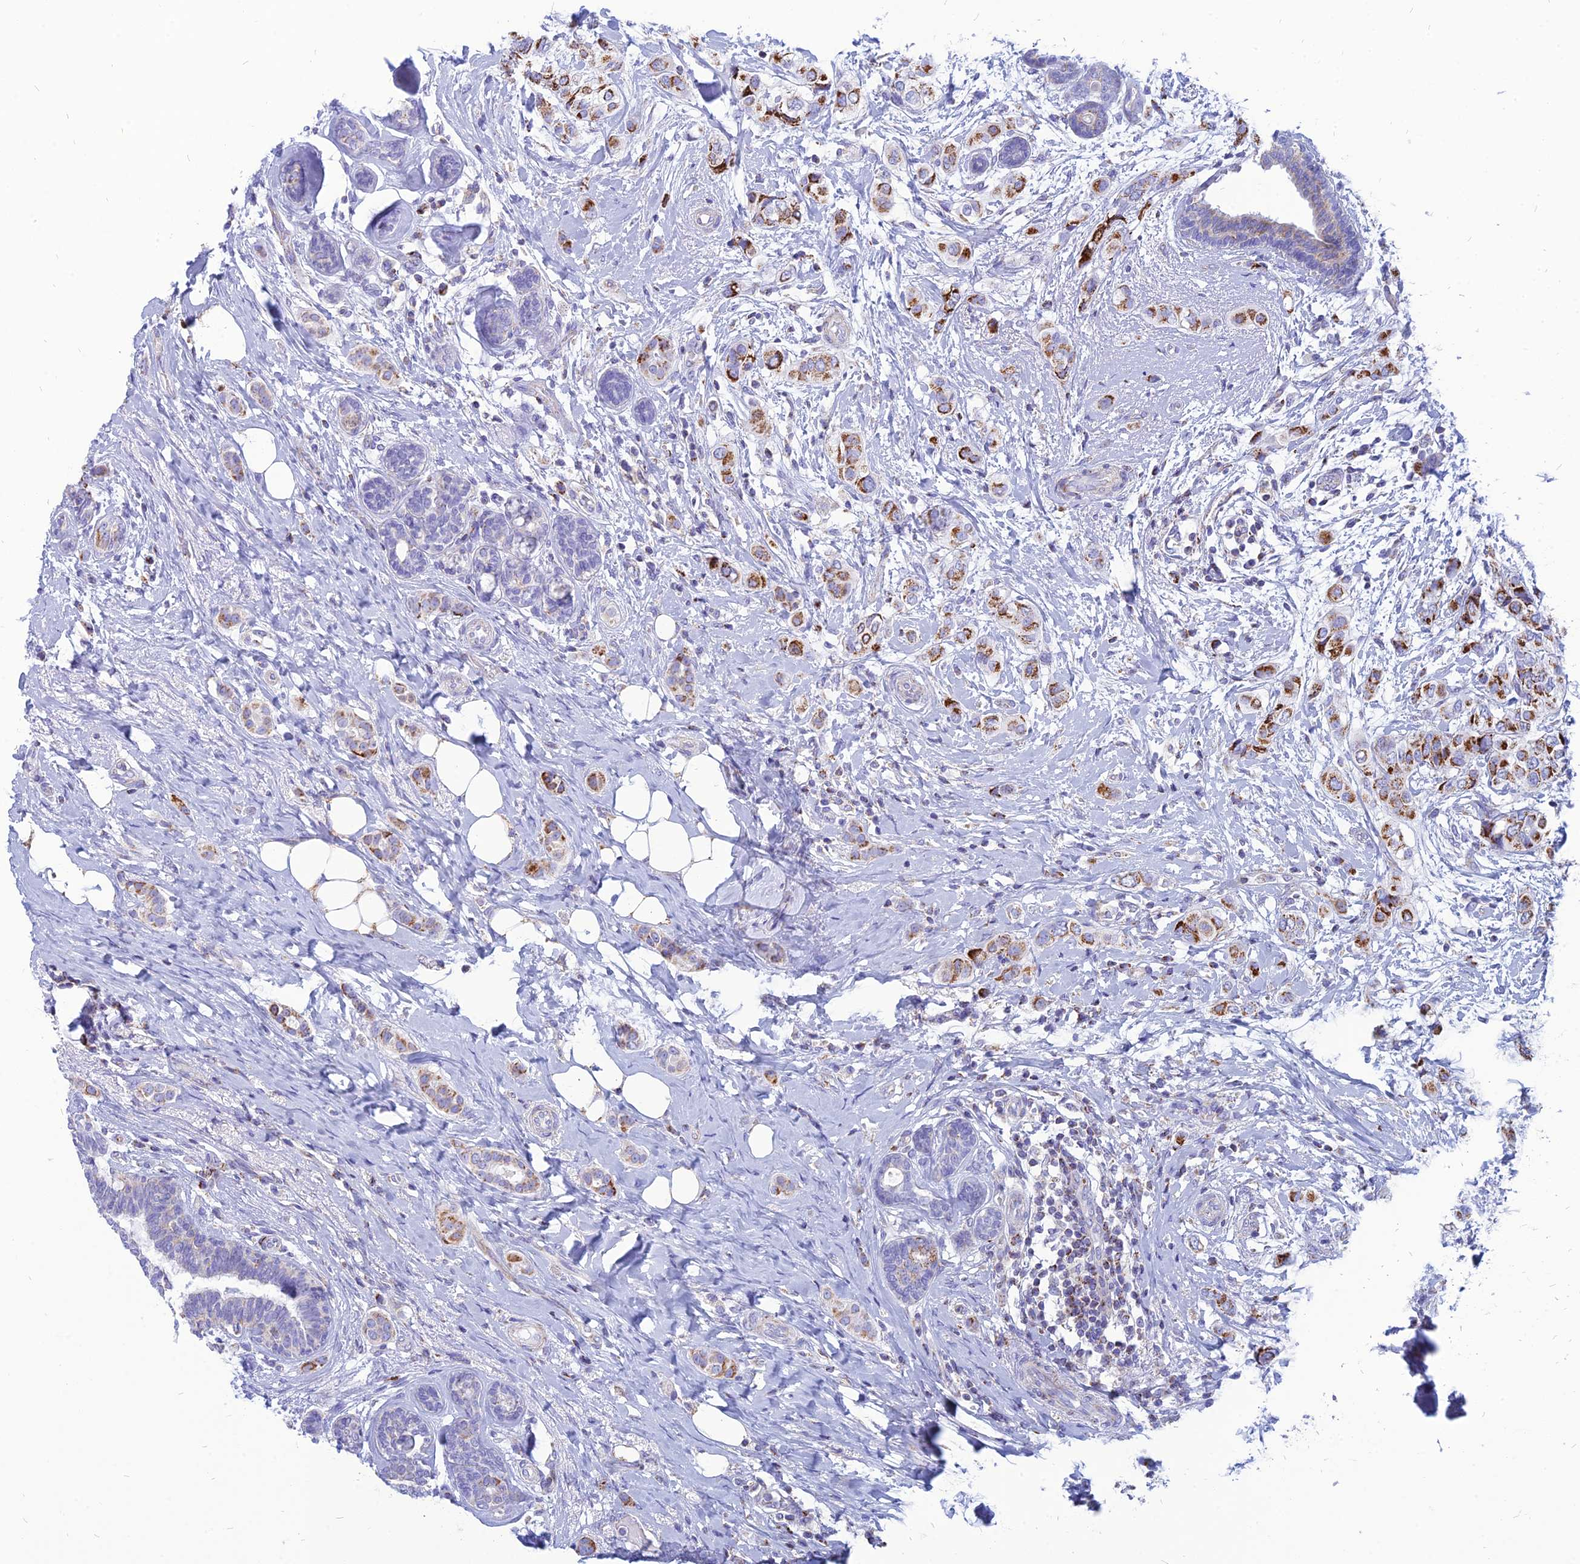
{"staining": {"intensity": "strong", "quantity": "25%-75%", "location": "cytoplasmic/membranous"}, "tissue": "breast cancer", "cell_type": "Tumor cells", "image_type": "cancer", "snomed": [{"axis": "morphology", "description": "Lobular carcinoma"}, {"axis": "topography", "description": "Breast"}], "caption": "Lobular carcinoma (breast) stained with a protein marker displays strong staining in tumor cells.", "gene": "PACC1", "patient": {"sex": "female", "age": 51}}